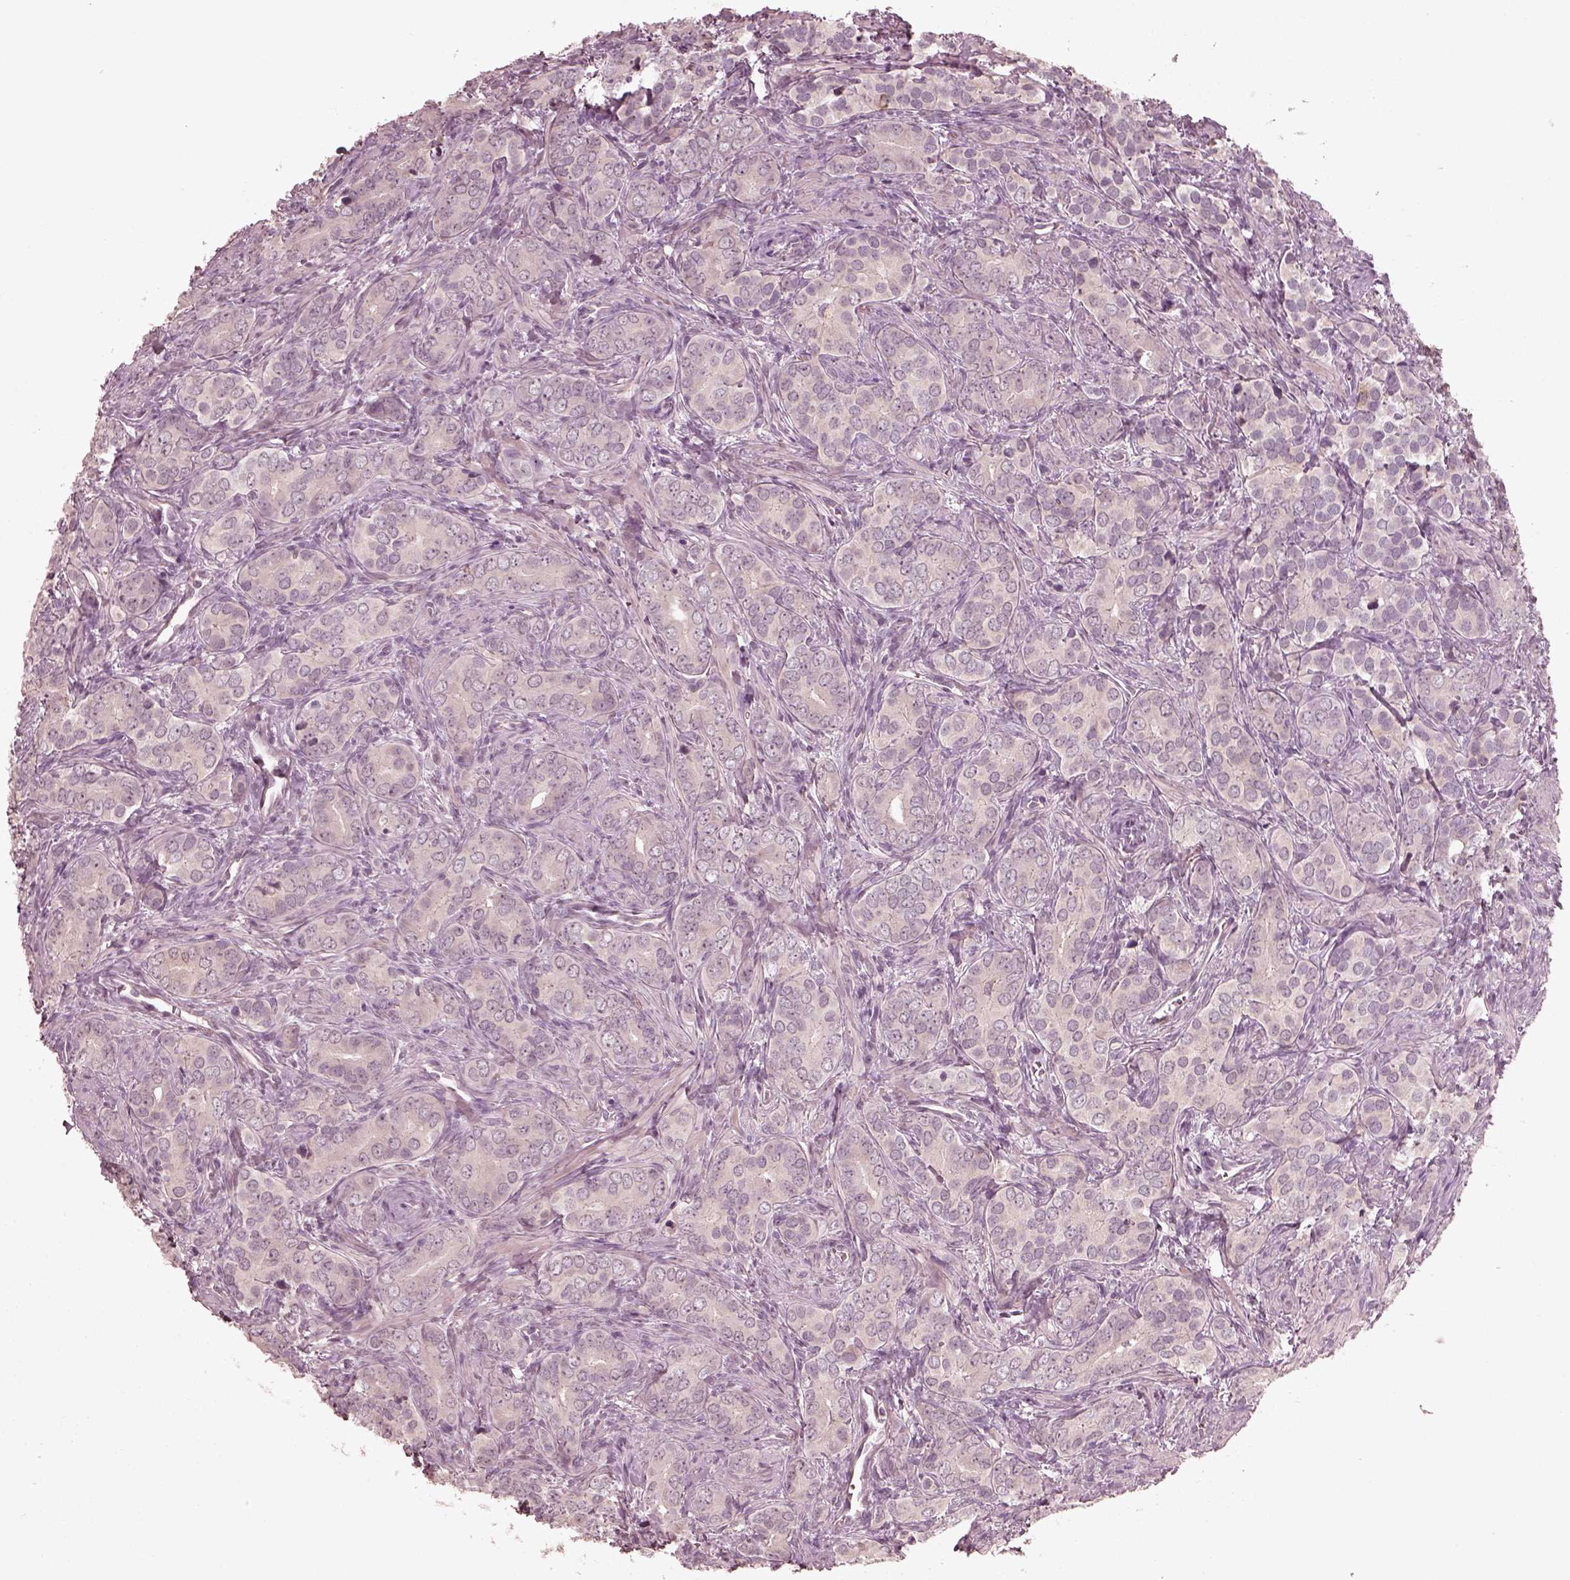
{"staining": {"intensity": "negative", "quantity": "none", "location": "none"}, "tissue": "prostate cancer", "cell_type": "Tumor cells", "image_type": "cancer", "snomed": [{"axis": "morphology", "description": "Adenocarcinoma, High grade"}, {"axis": "topography", "description": "Prostate"}], "caption": "Immunohistochemistry photomicrograph of prostate high-grade adenocarcinoma stained for a protein (brown), which demonstrates no expression in tumor cells. The staining was performed using DAB (3,3'-diaminobenzidine) to visualize the protein expression in brown, while the nuclei were stained in blue with hematoxylin (Magnification: 20x).", "gene": "VWA5B1", "patient": {"sex": "male", "age": 84}}